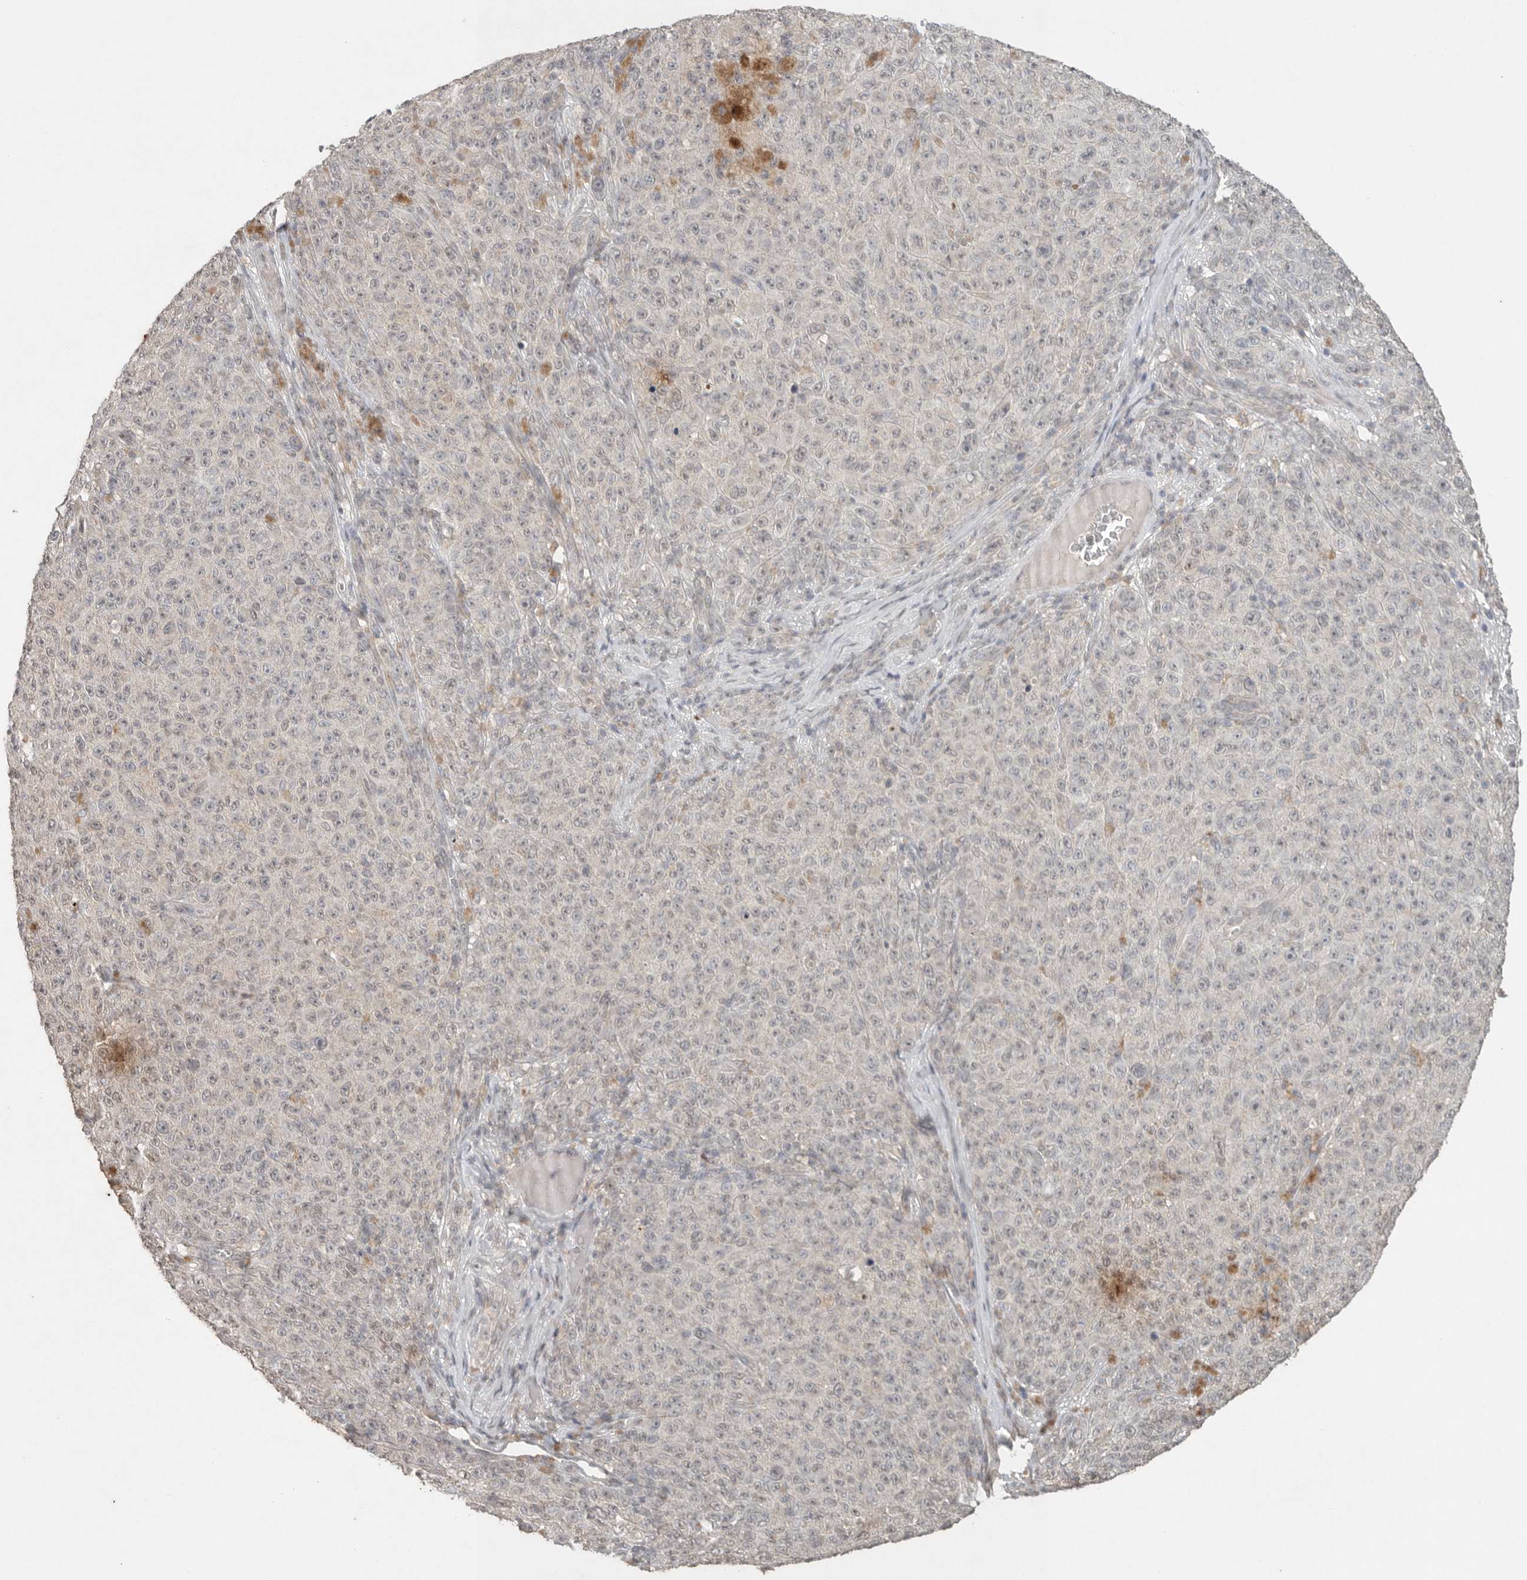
{"staining": {"intensity": "negative", "quantity": "none", "location": "none"}, "tissue": "melanoma", "cell_type": "Tumor cells", "image_type": "cancer", "snomed": [{"axis": "morphology", "description": "Malignant melanoma, NOS"}, {"axis": "topography", "description": "Skin"}], "caption": "DAB (3,3'-diaminobenzidine) immunohistochemical staining of malignant melanoma exhibits no significant expression in tumor cells.", "gene": "KLK5", "patient": {"sex": "female", "age": 82}}